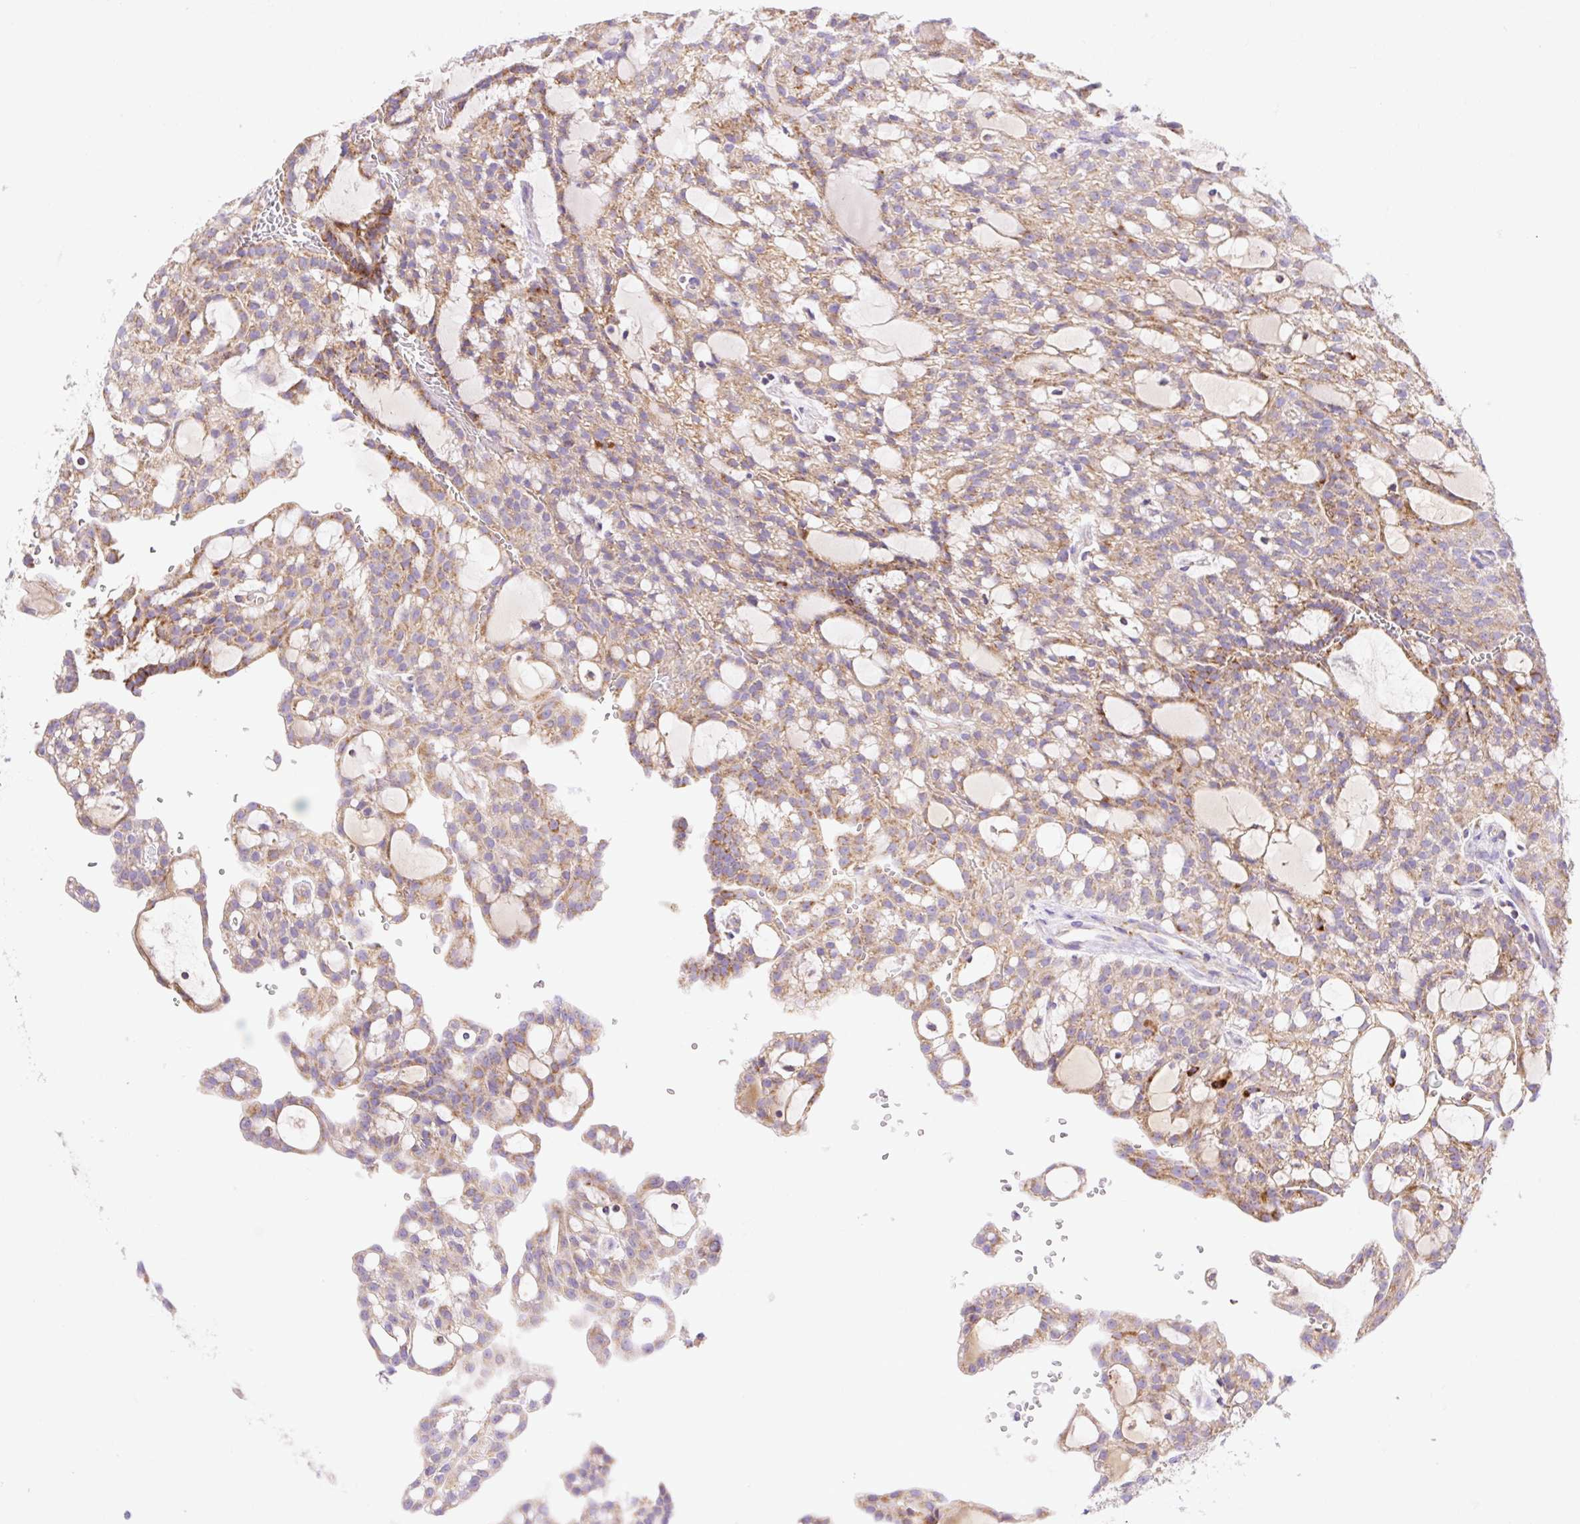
{"staining": {"intensity": "moderate", "quantity": ">75%", "location": "cytoplasmic/membranous"}, "tissue": "renal cancer", "cell_type": "Tumor cells", "image_type": "cancer", "snomed": [{"axis": "morphology", "description": "Adenocarcinoma, NOS"}, {"axis": "topography", "description": "Kidney"}], "caption": "Human renal cancer (adenocarcinoma) stained with a protein marker reveals moderate staining in tumor cells.", "gene": "ETNK2", "patient": {"sex": "male", "age": 63}}